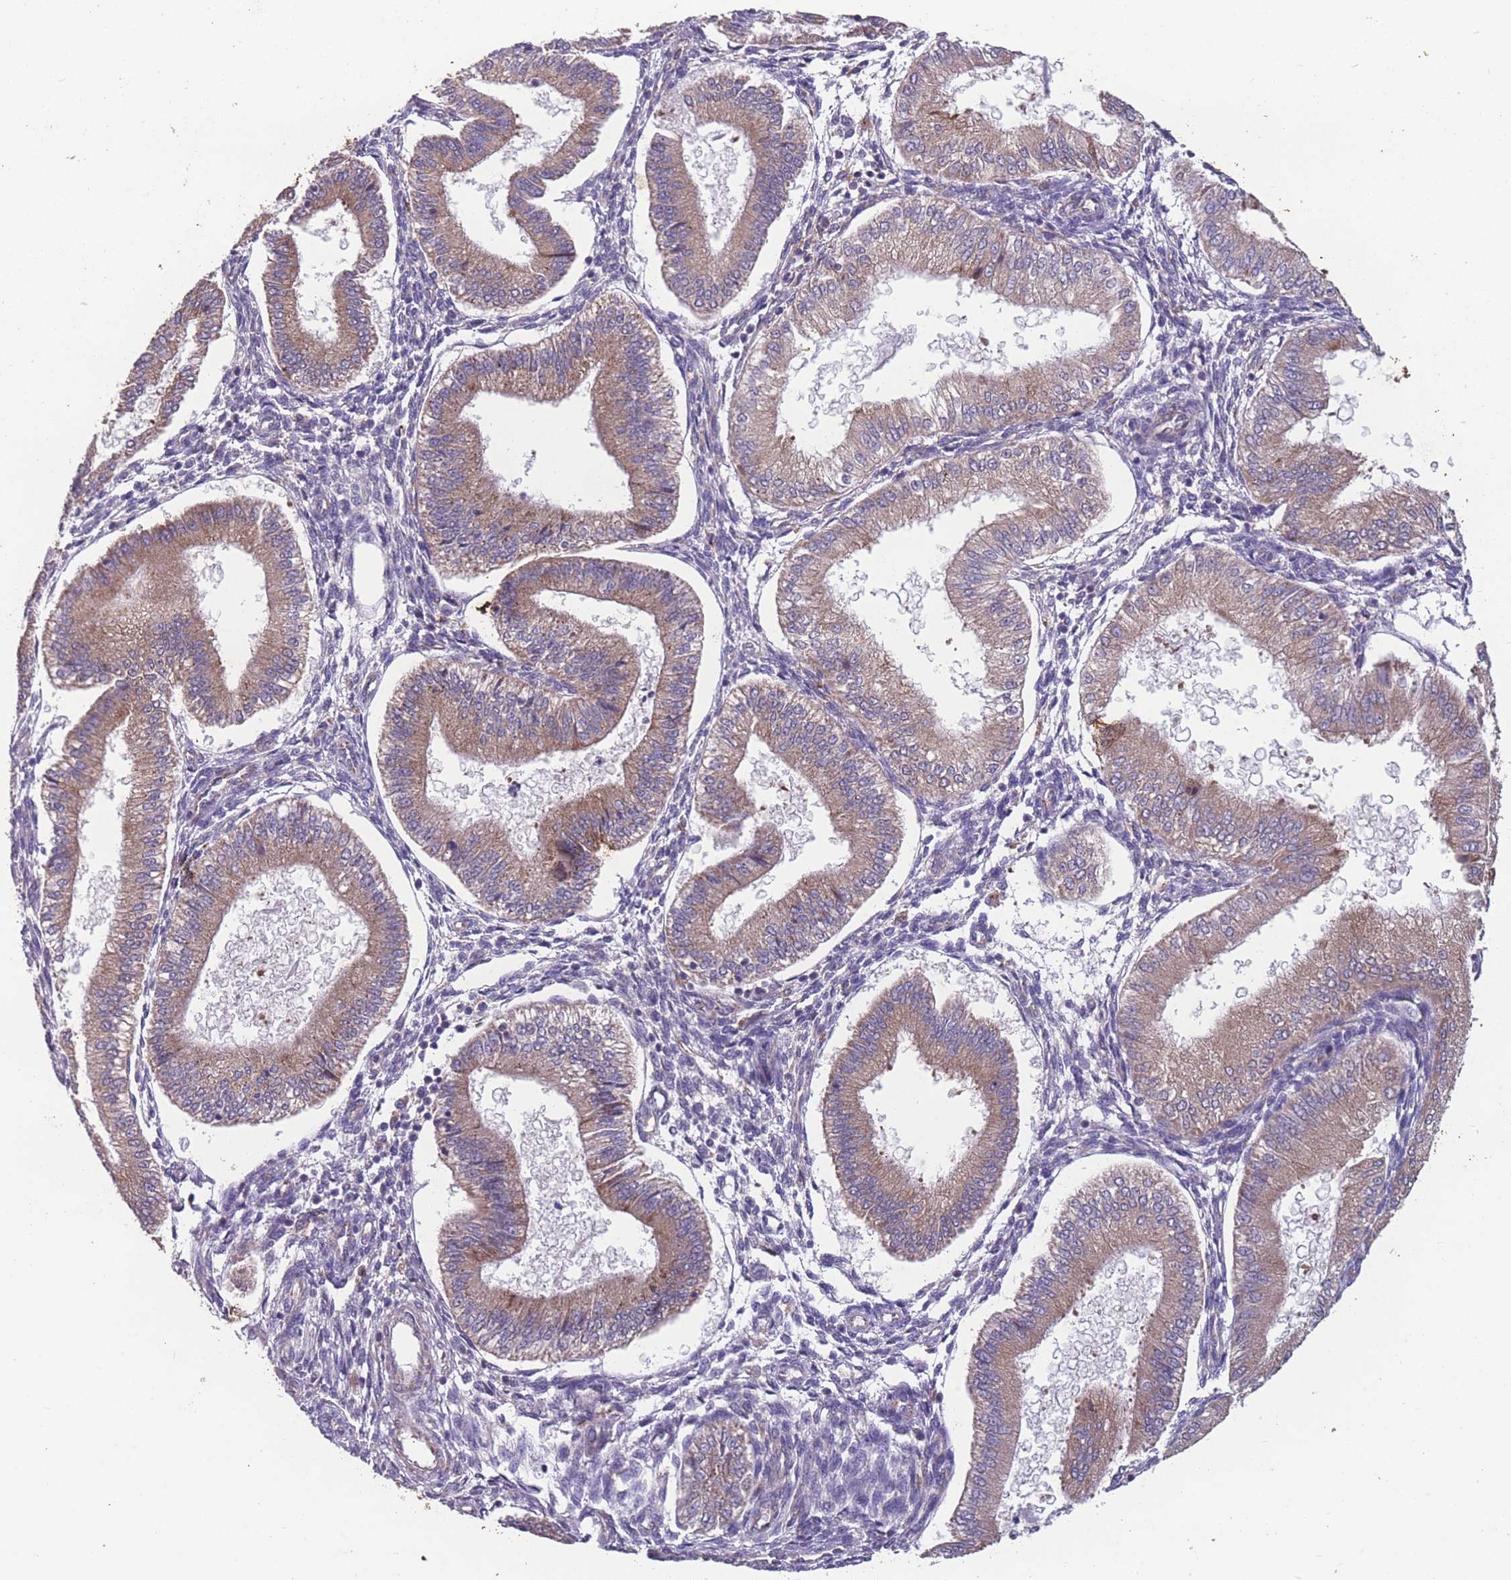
{"staining": {"intensity": "negative", "quantity": "none", "location": "none"}, "tissue": "endometrium", "cell_type": "Cells in endometrial stroma", "image_type": "normal", "snomed": [{"axis": "morphology", "description": "Normal tissue, NOS"}, {"axis": "topography", "description": "Endometrium"}], "caption": "Immunohistochemistry image of unremarkable human endometrium stained for a protein (brown), which shows no staining in cells in endometrial stroma. (Brightfield microscopy of DAB (3,3'-diaminobenzidine) immunohistochemistry (IHC) at high magnification).", "gene": "STIM2", "patient": {"sex": "female", "age": 39}}